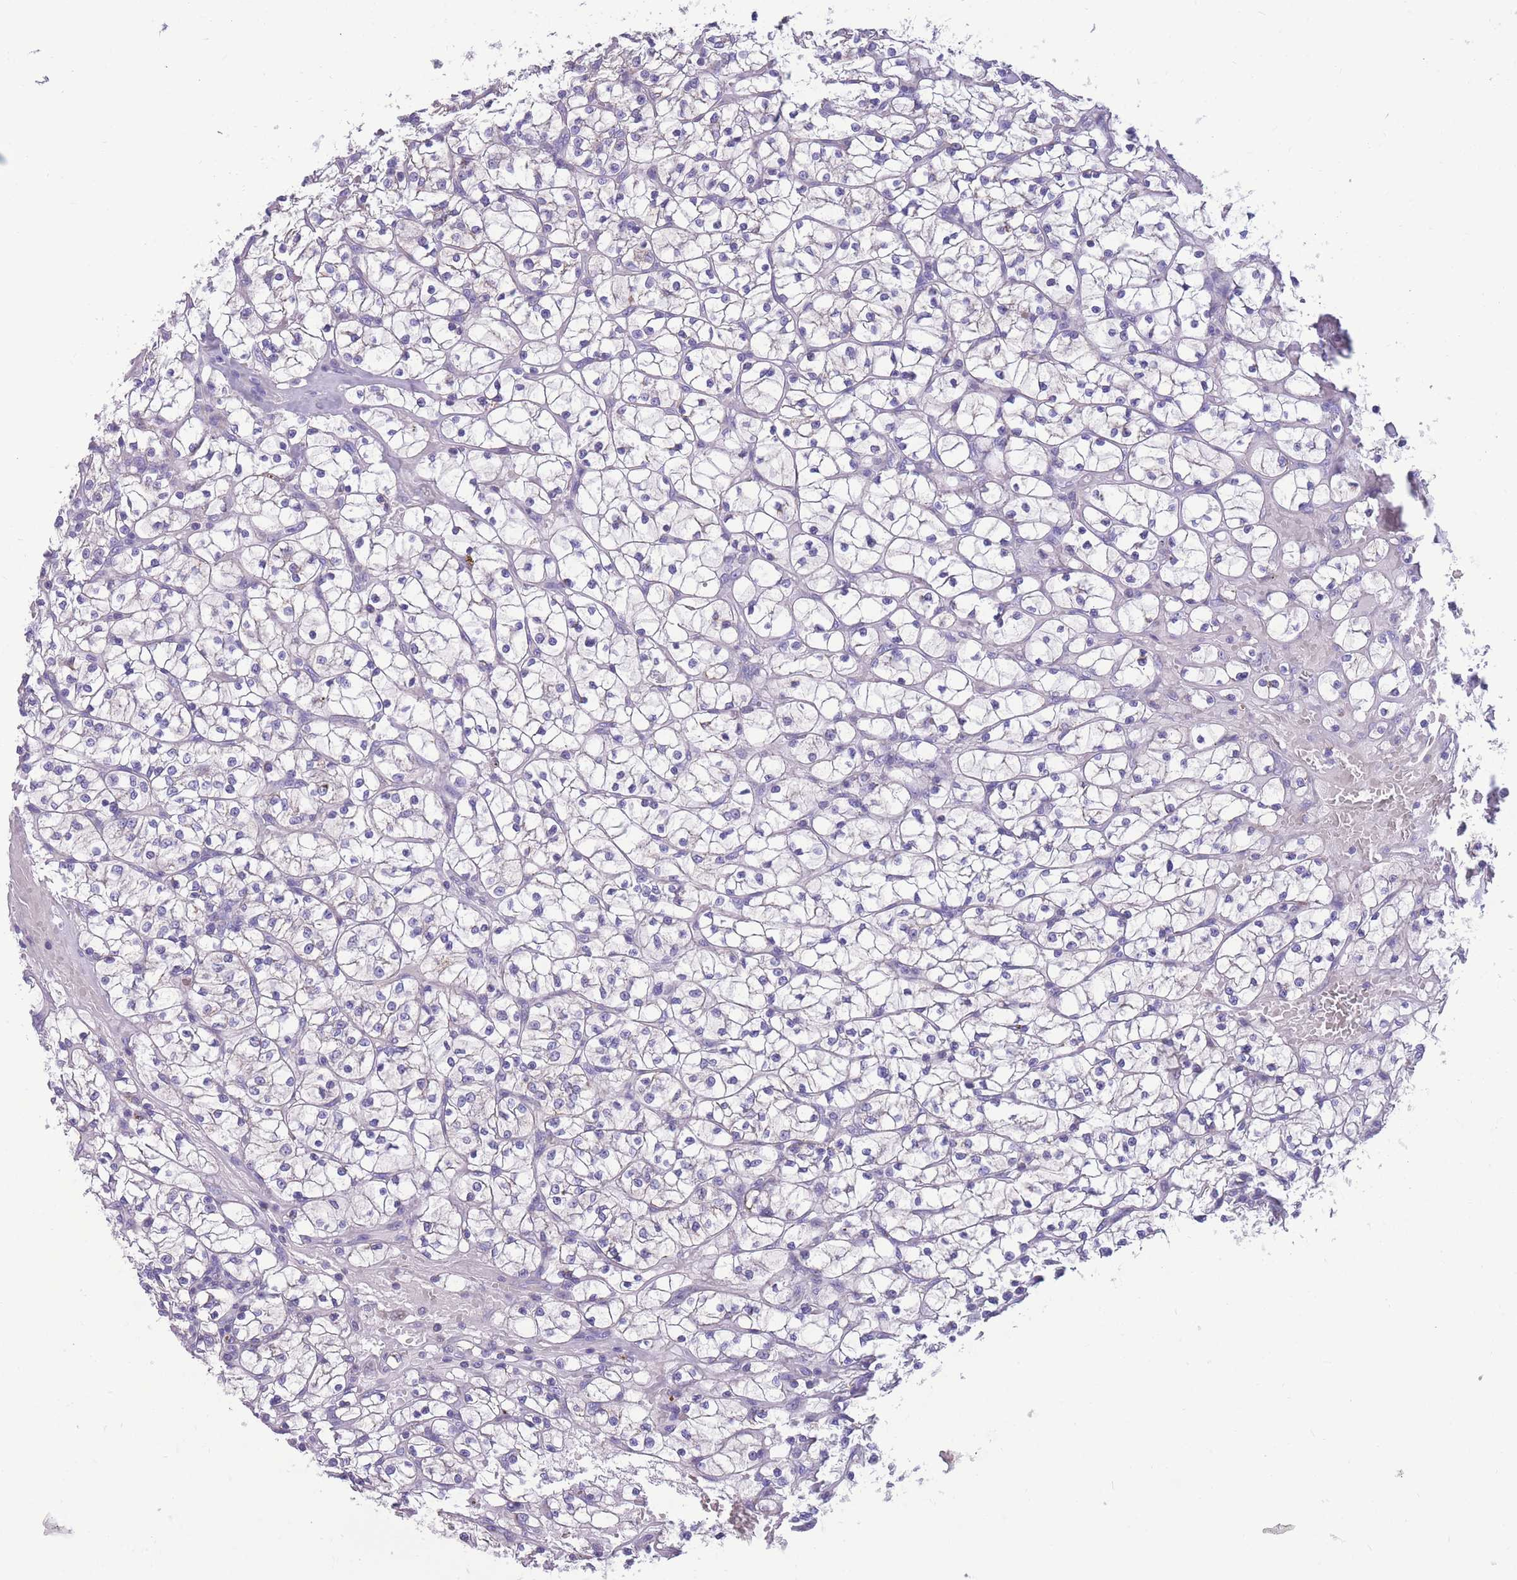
{"staining": {"intensity": "negative", "quantity": "none", "location": "none"}, "tissue": "renal cancer", "cell_type": "Tumor cells", "image_type": "cancer", "snomed": [{"axis": "morphology", "description": "Adenocarcinoma, NOS"}, {"axis": "topography", "description": "Kidney"}], "caption": "Human renal cancer stained for a protein using immunohistochemistry reveals no staining in tumor cells.", "gene": "INTS2", "patient": {"sex": "female", "age": 64}}